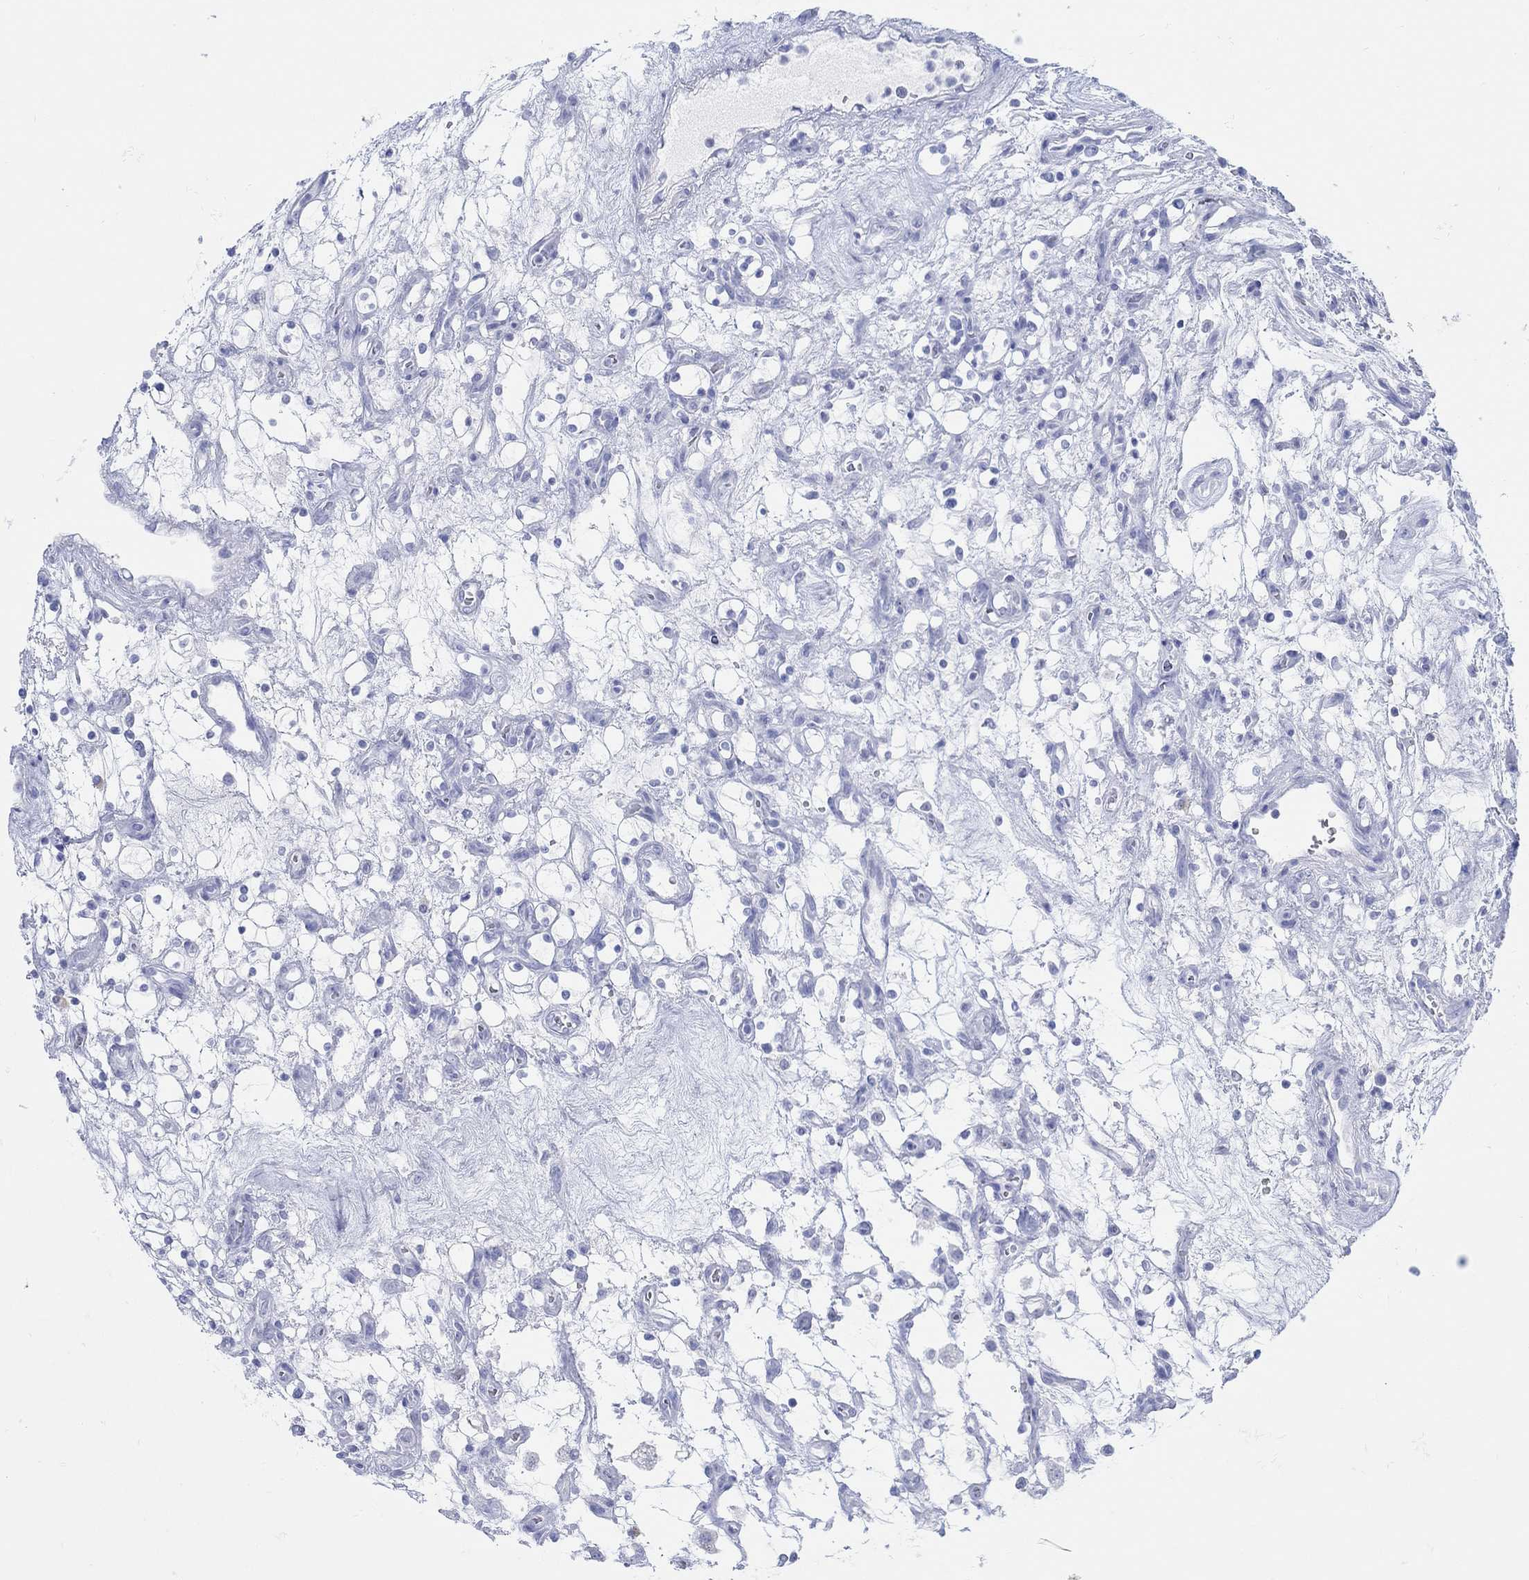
{"staining": {"intensity": "negative", "quantity": "none", "location": "none"}, "tissue": "renal cancer", "cell_type": "Tumor cells", "image_type": "cancer", "snomed": [{"axis": "morphology", "description": "Adenocarcinoma, NOS"}, {"axis": "topography", "description": "Kidney"}], "caption": "Micrograph shows no significant protein expression in tumor cells of renal cancer.", "gene": "AK8", "patient": {"sex": "female", "age": 69}}